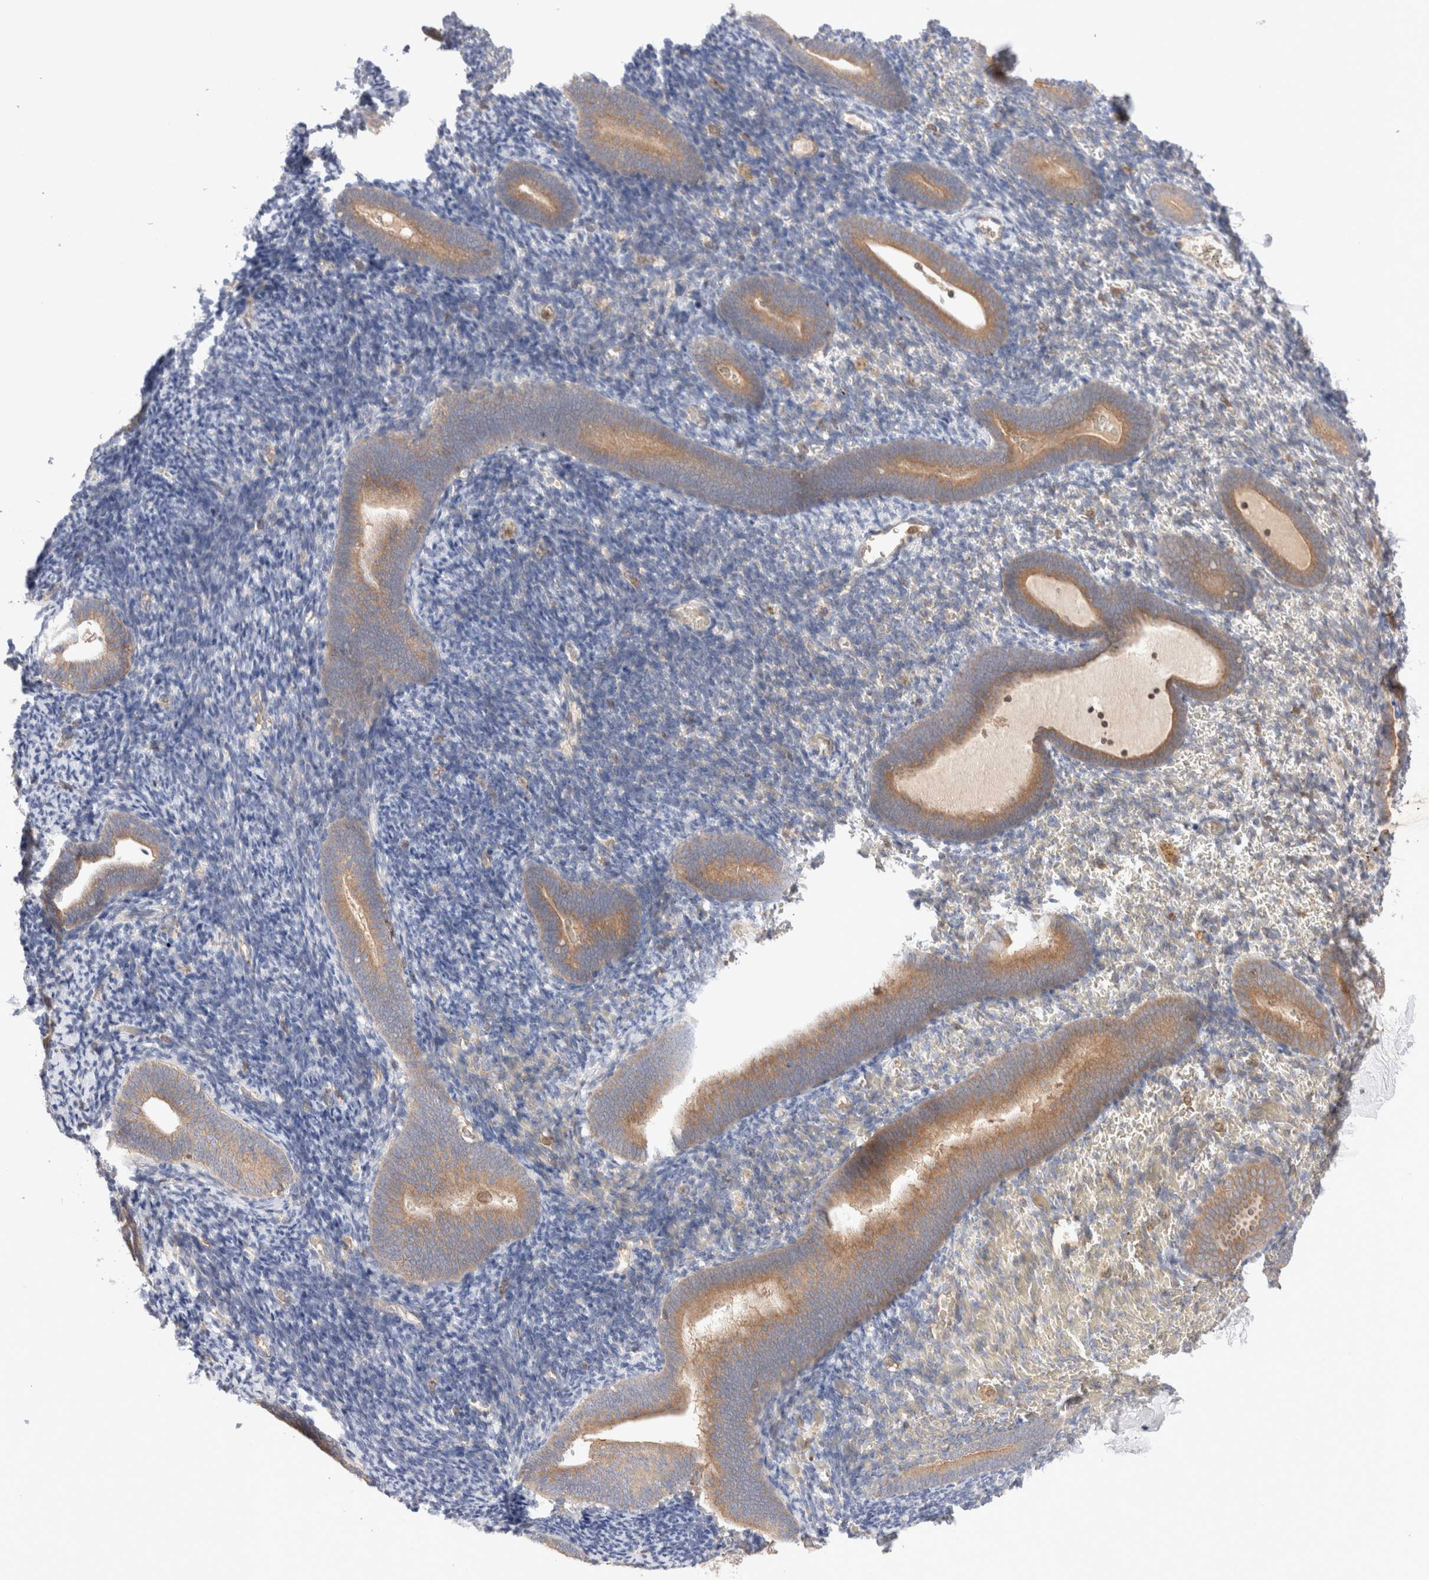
{"staining": {"intensity": "weak", "quantity": "<25%", "location": "cytoplasmic/membranous"}, "tissue": "endometrium", "cell_type": "Cells in endometrial stroma", "image_type": "normal", "snomed": [{"axis": "morphology", "description": "Normal tissue, NOS"}, {"axis": "topography", "description": "Endometrium"}], "caption": "Endometrium was stained to show a protein in brown. There is no significant staining in cells in endometrial stroma. The staining was performed using DAB to visualize the protein expression in brown, while the nuclei were stained in blue with hematoxylin (Magnification: 20x).", "gene": "SIKE1", "patient": {"sex": "female", "age": 51}}